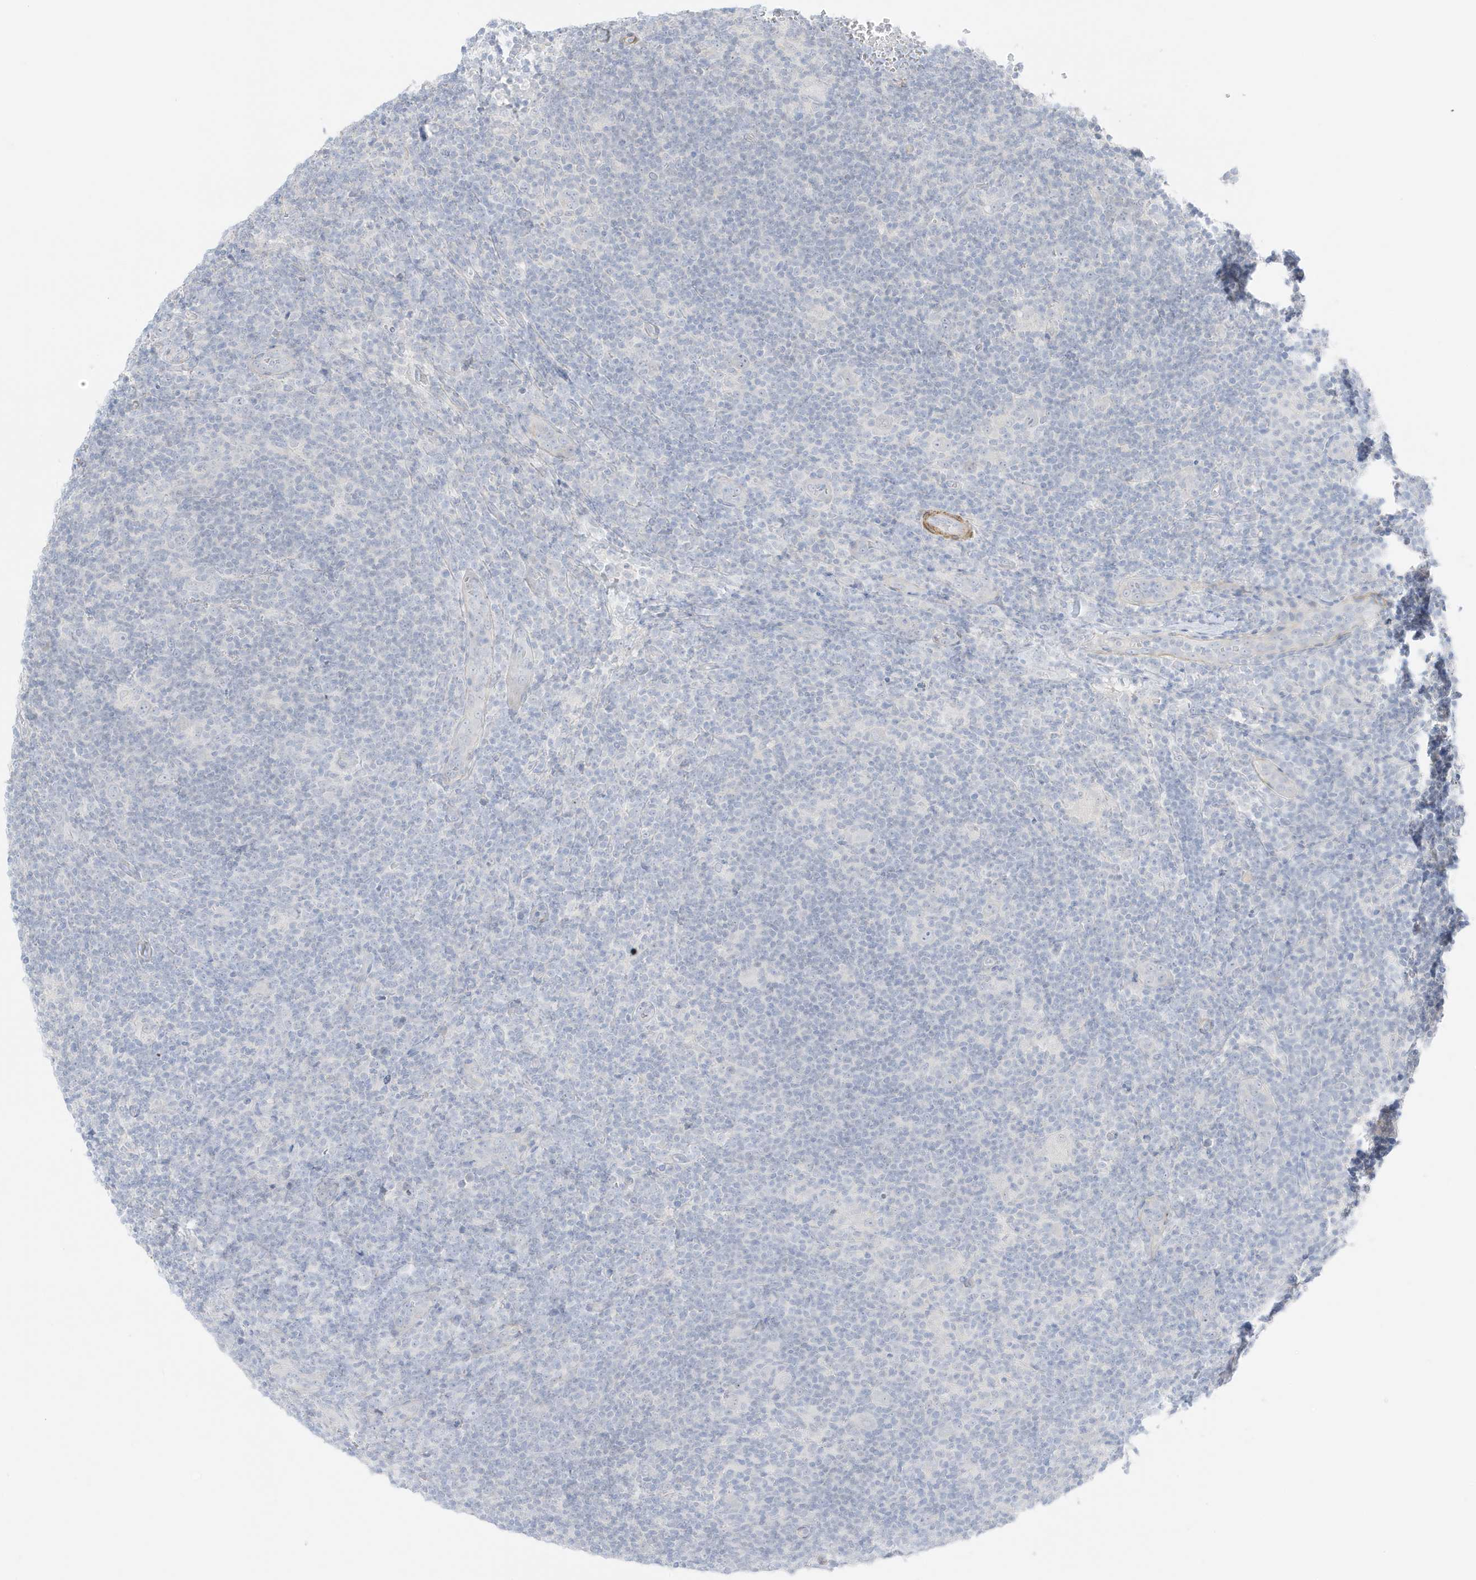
{"staining": {"intensity": "negative", "quantity": "none", "location": "none"}, "tissue": "lymphoma", "cell_type": "Tumor cells", "image_type": "cancer", "snomed": [{"axis": "morphology", "description": "Hodgkin's disease, NOS"}, {"axis": "topography", "description": "Lymph node"}], "caption": "This photomicrograph is of Hodgkin's disease stained with IHC to label a protein in brown with the nuclei are counter-stained blue. There is no positivity in tumor cells.", "gene": "SLC22A13", "patient": {"sex": "female", "age": 57}}